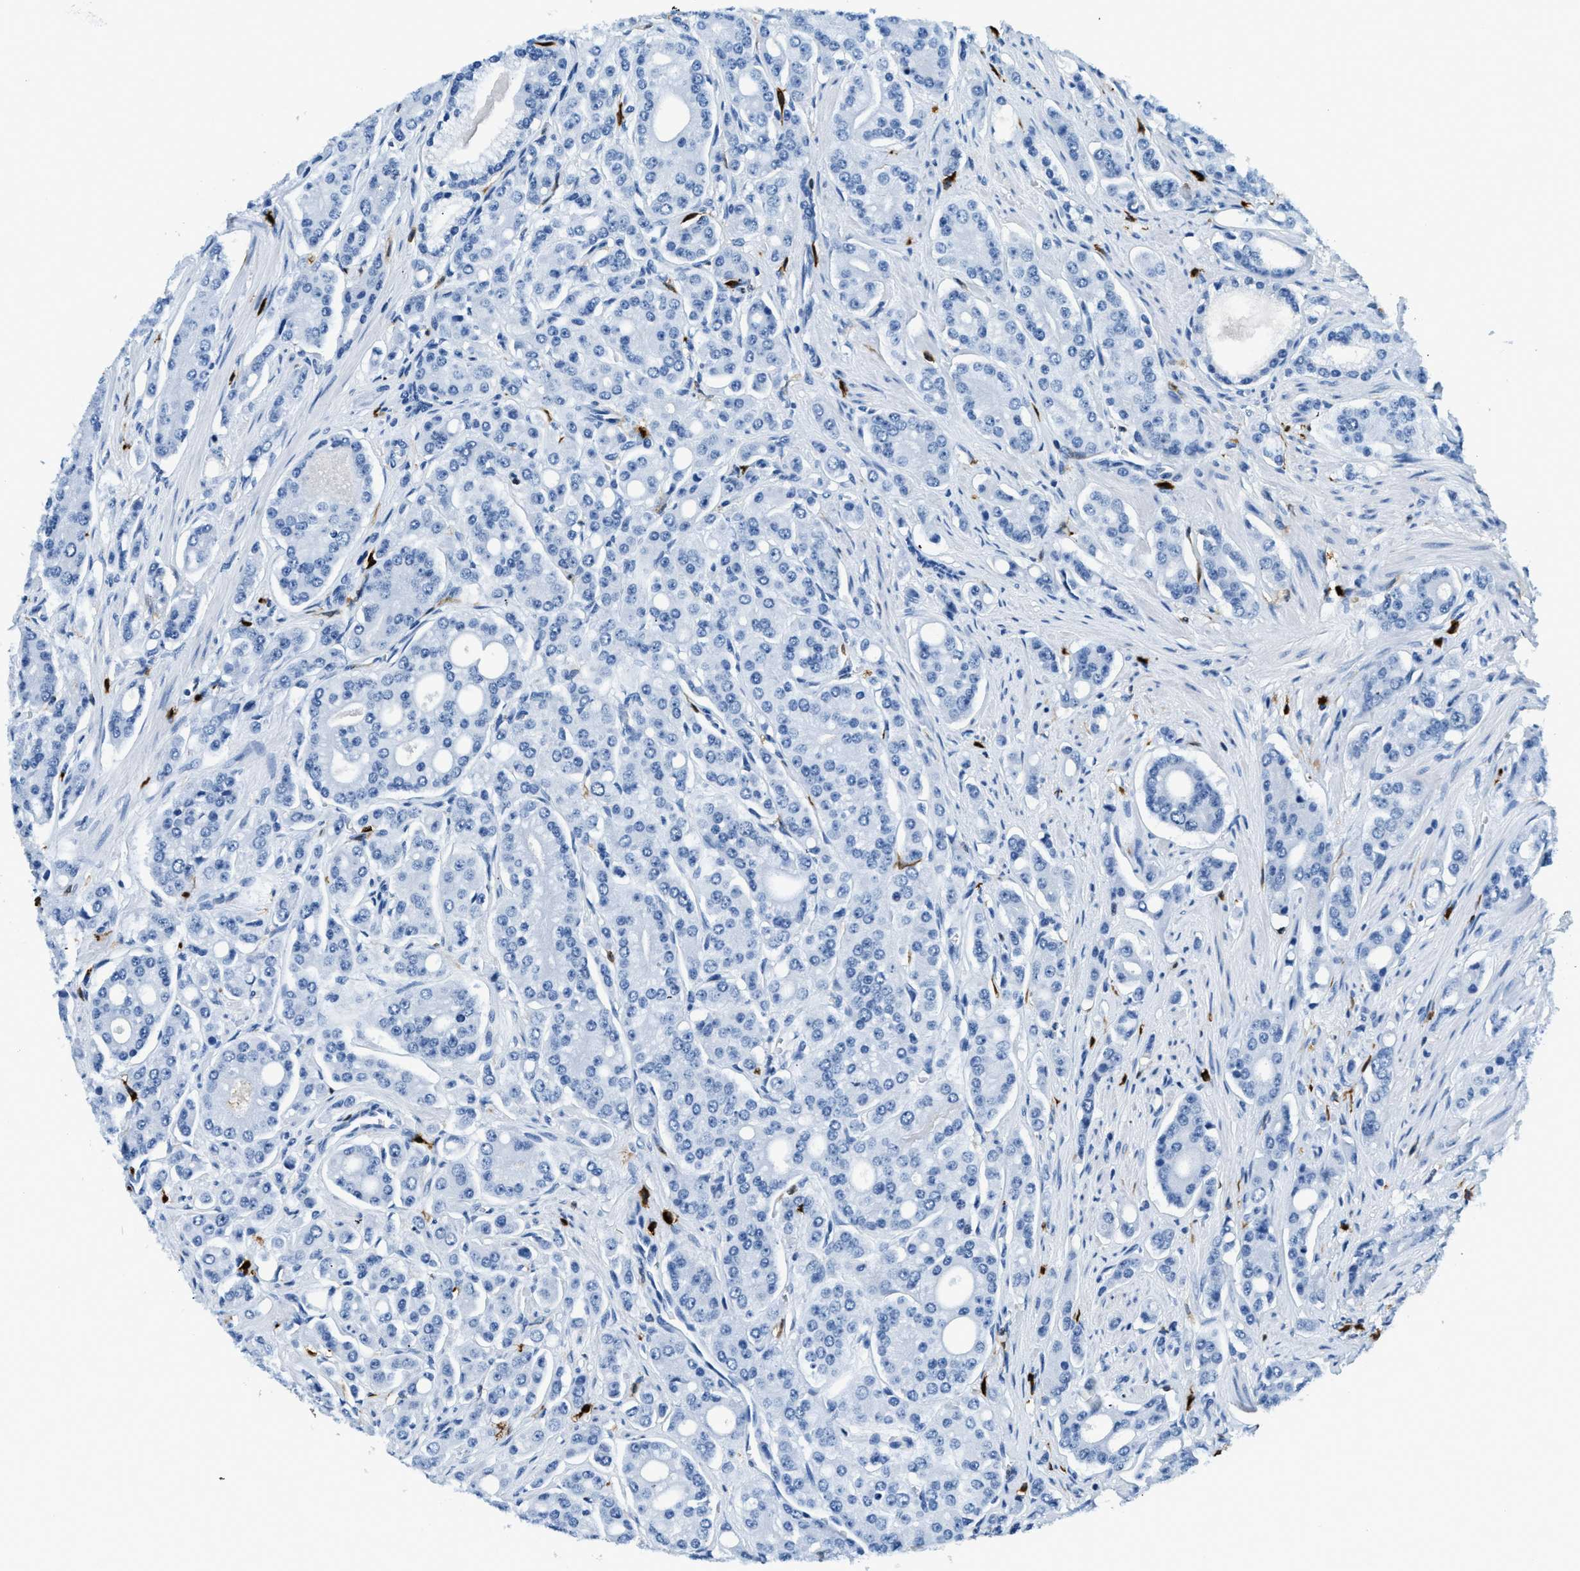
{"staining": {"intensity": "negative", "quantity": "none", "location": "none"}, "tissue": "prostate cancer", "cell_type": "Tumor cells", "image_type": "cancer", "snomed": [{"axis": "morphology", "description": "Adenocarcinoma, High grade"}, {"axis": "topography", "description": "Prostate"}], "caption": "Tumor cells show no significant positivity in high-grade adenocarcinoma (prostate).", "gene": "CAPG", "patient": {"sex": "male", "age": 71}}